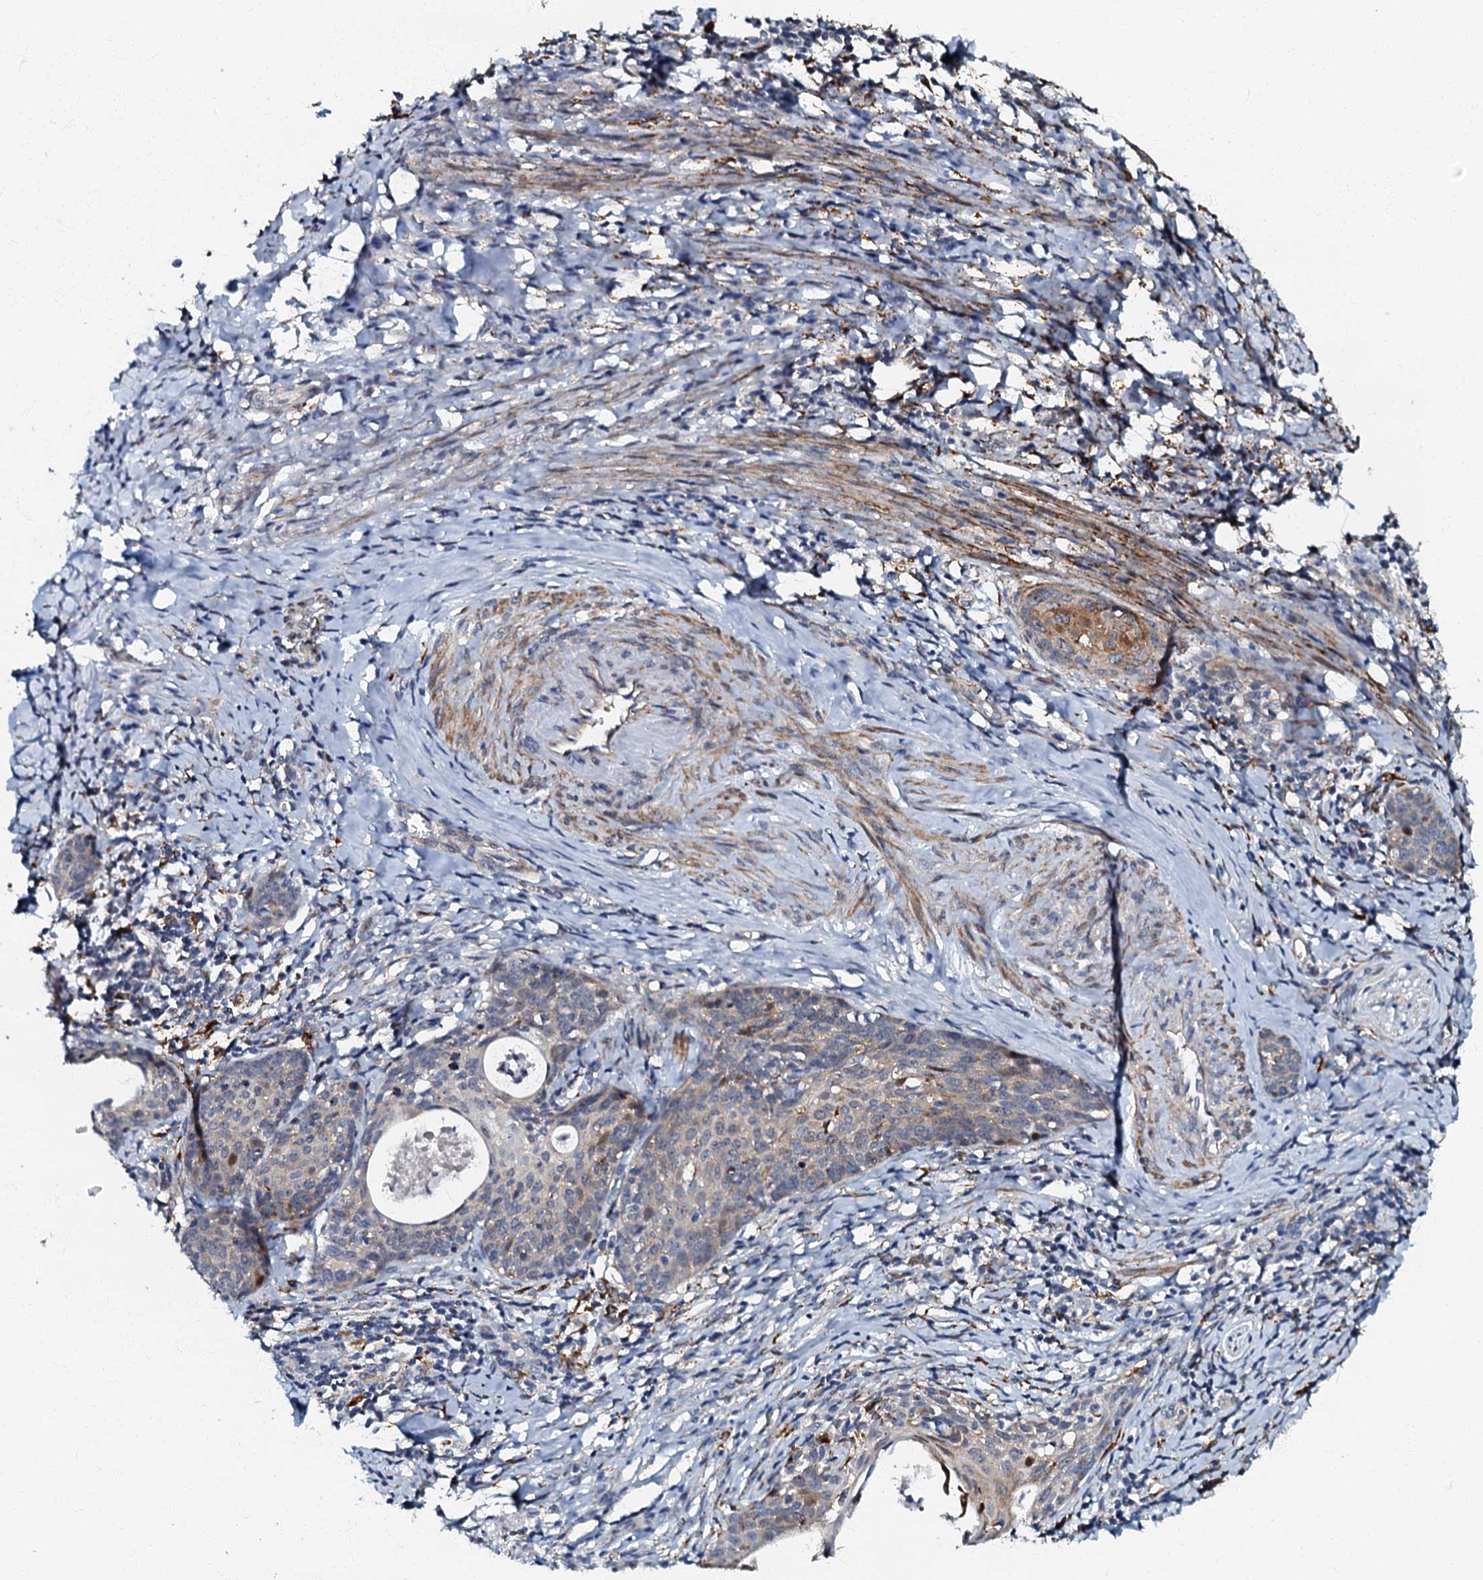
{"staining": {"intensity": "weak", "quantity": "<25%", "location": "cytoplasmic/membranous"}, "tissue": "cervical cancer", "cell_type": "Tumor cells", "image_type": "cancer", "snomed": [{"axis": "morphology", "description": "Squamous cell carcinoma, NOS"}, {"axis": "topography", "description": "Cervix"}], "caption": "High power microscopy photomicrograph of an immunohistochemistry (IHC) histopathology image of cervical cancer, revealing no significant positivity in tumor cells. (DAB immunohistochemistry, high magnification).", "gene": "OLAH", "patient": {"sex": "female", "age": 52}}